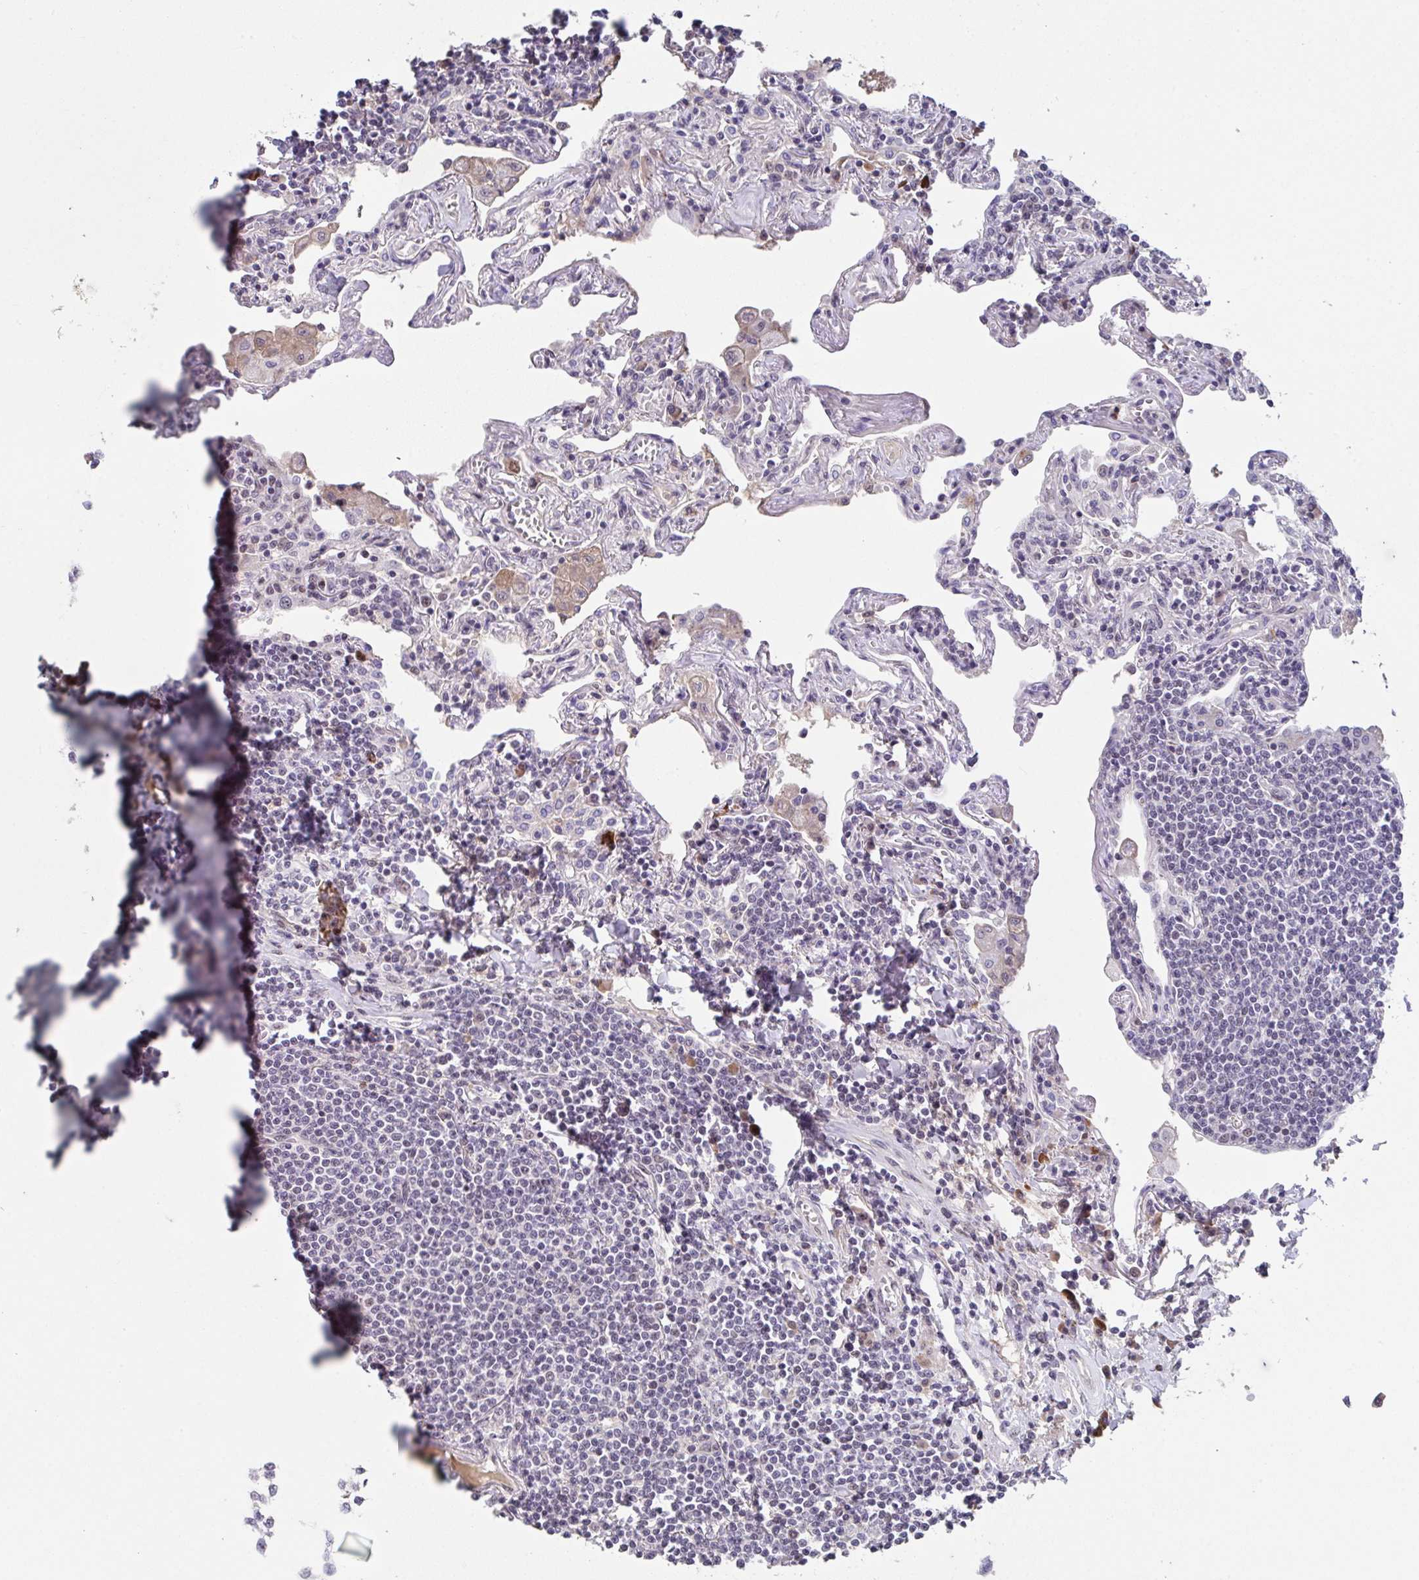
{"staining": {"intensity": "negative", "quantity": "none", "location": "none"}, "tissue": "lymphoma", "cell_type": "Tumor cells", "image_type": "cancer", "snomed": [{"axis": "morphology", "description": "Malignant lymphoma, non-Hodgkin's type, Low grade"}, {"axis": "topography", "description": "Lung"}], "caption": "IHC of human lymphoma demonstrates no staining in tumor cells.", "gene": "RBBP6", "patient": {"sex": "female", "age": 71}}